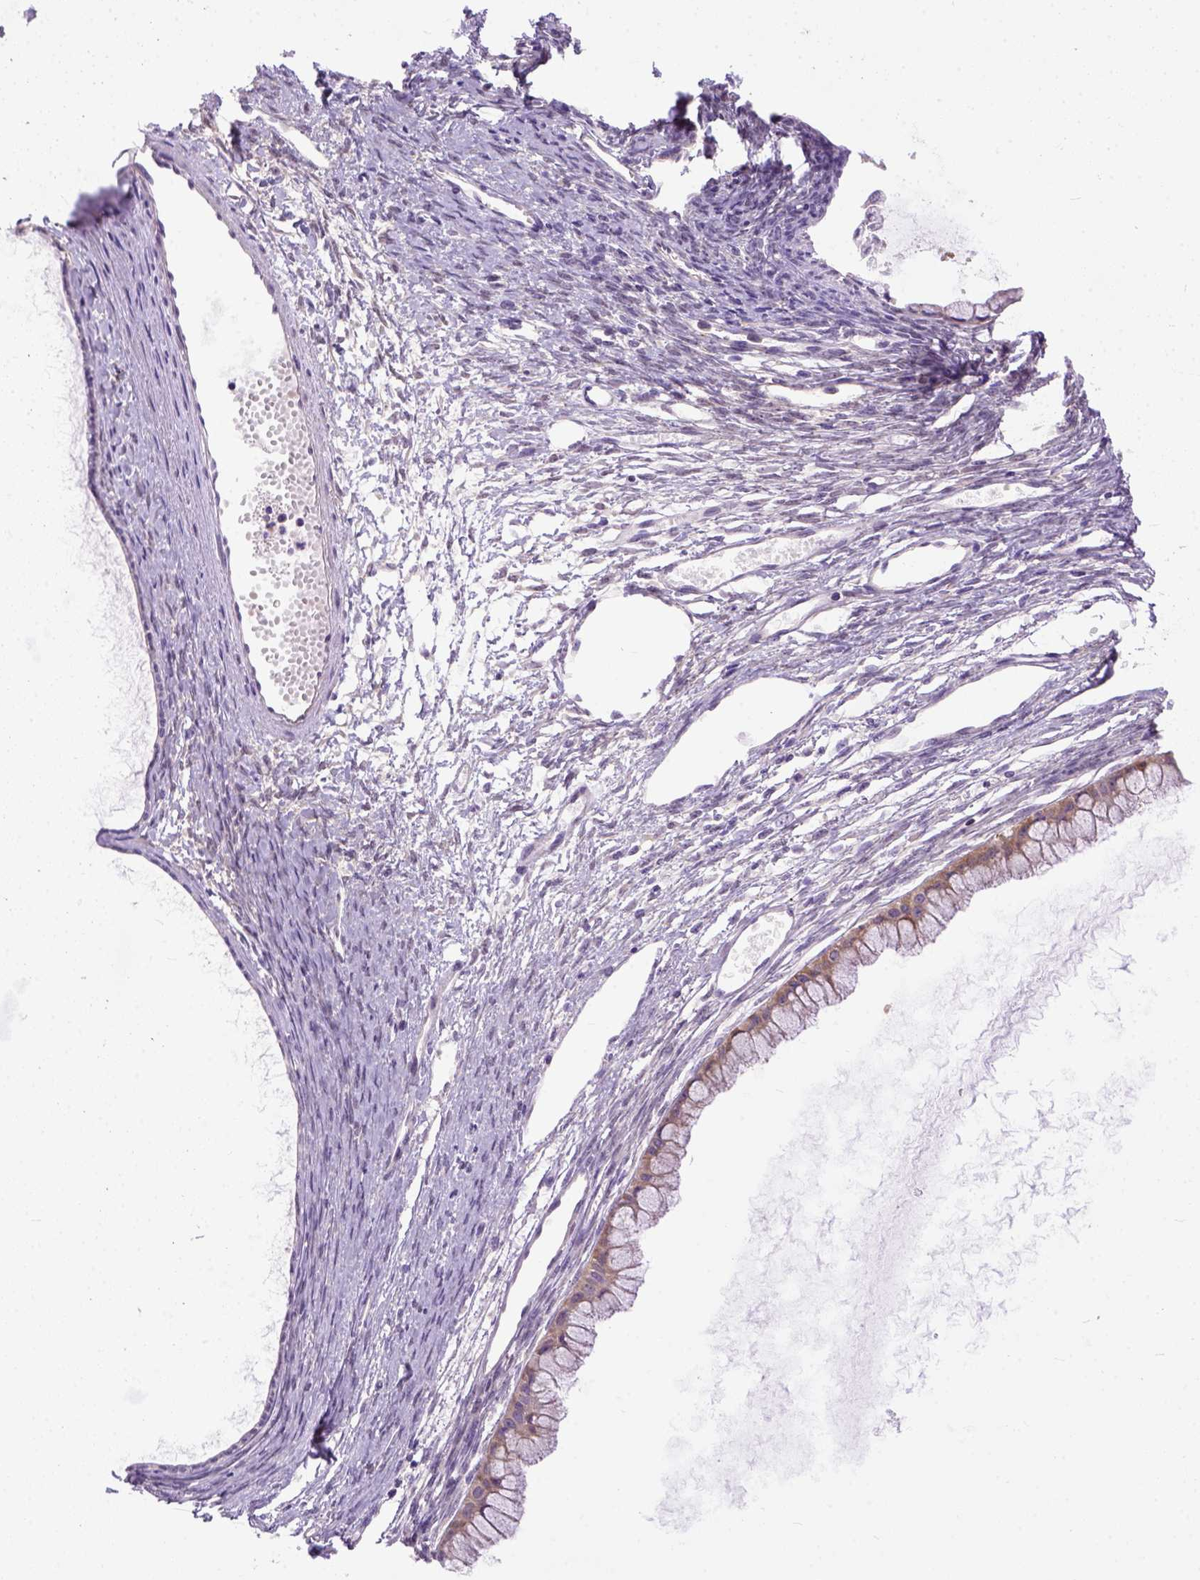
{"staining": {"intensity": "moderate", "quantity": ">75%", "location": "cytoplasmic/membranous"}, "tissue": "ovarian cancer", "cell_type": "Tumor cells", "image_type": "cancer", "snomed": [{"axis": "morphology", "description": "Cystadenocarcinoma, mucinous, NOS"}, {"axis": "topography", "description": "Ovary"}], "caption": "Mucinous cystadenocarcinoma (ovarian) was stained to show a protein in brown. There is medium levels of moderate cytoplasmic/membranous staining in about >75% of tumor cells.", "gene": "CPNE1", "patient": {"sex": "female", "age": 41}}